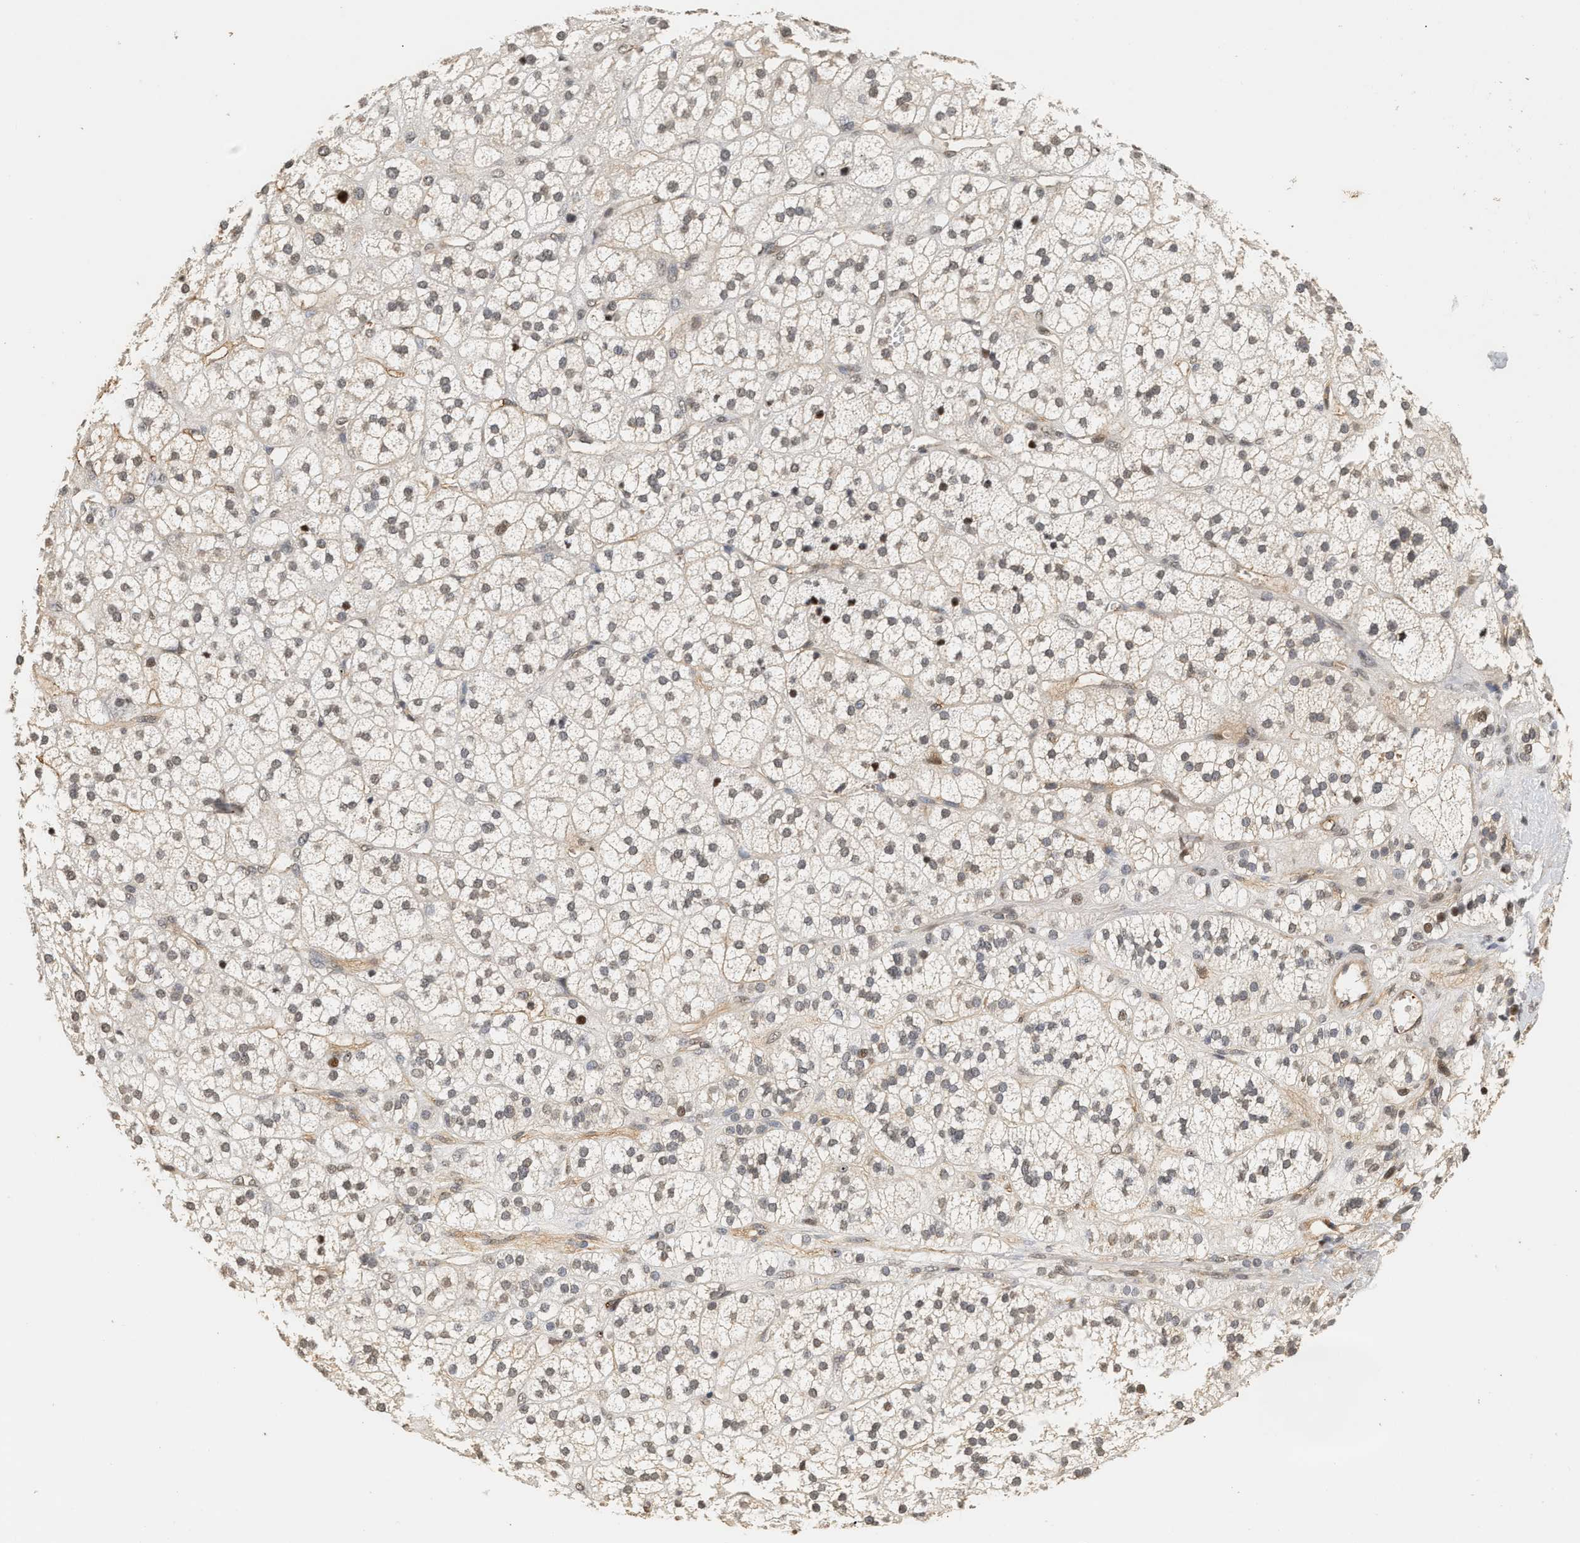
{"staining": {"intensity": "moderate", "quantity": "<25%", "location": "cytoplasmic/membranous,nuclear"}, "tissue": "adrenal gland", "cell_type": "Glandular cells", "image_type": "normal", "snomed": [{"axis": "morphology", "description": "Normal tissue, NOS"}, {"axis": "topography", "description": "Adrenal gland"}], "caption": "Glandular cells display moderate cytoplasmic/membranous,nuclear staining in about <25% of cells in unremarkable adrenal gland.", "gene": "PLXND1", "patient": {"sex": "male", "age": 56}}